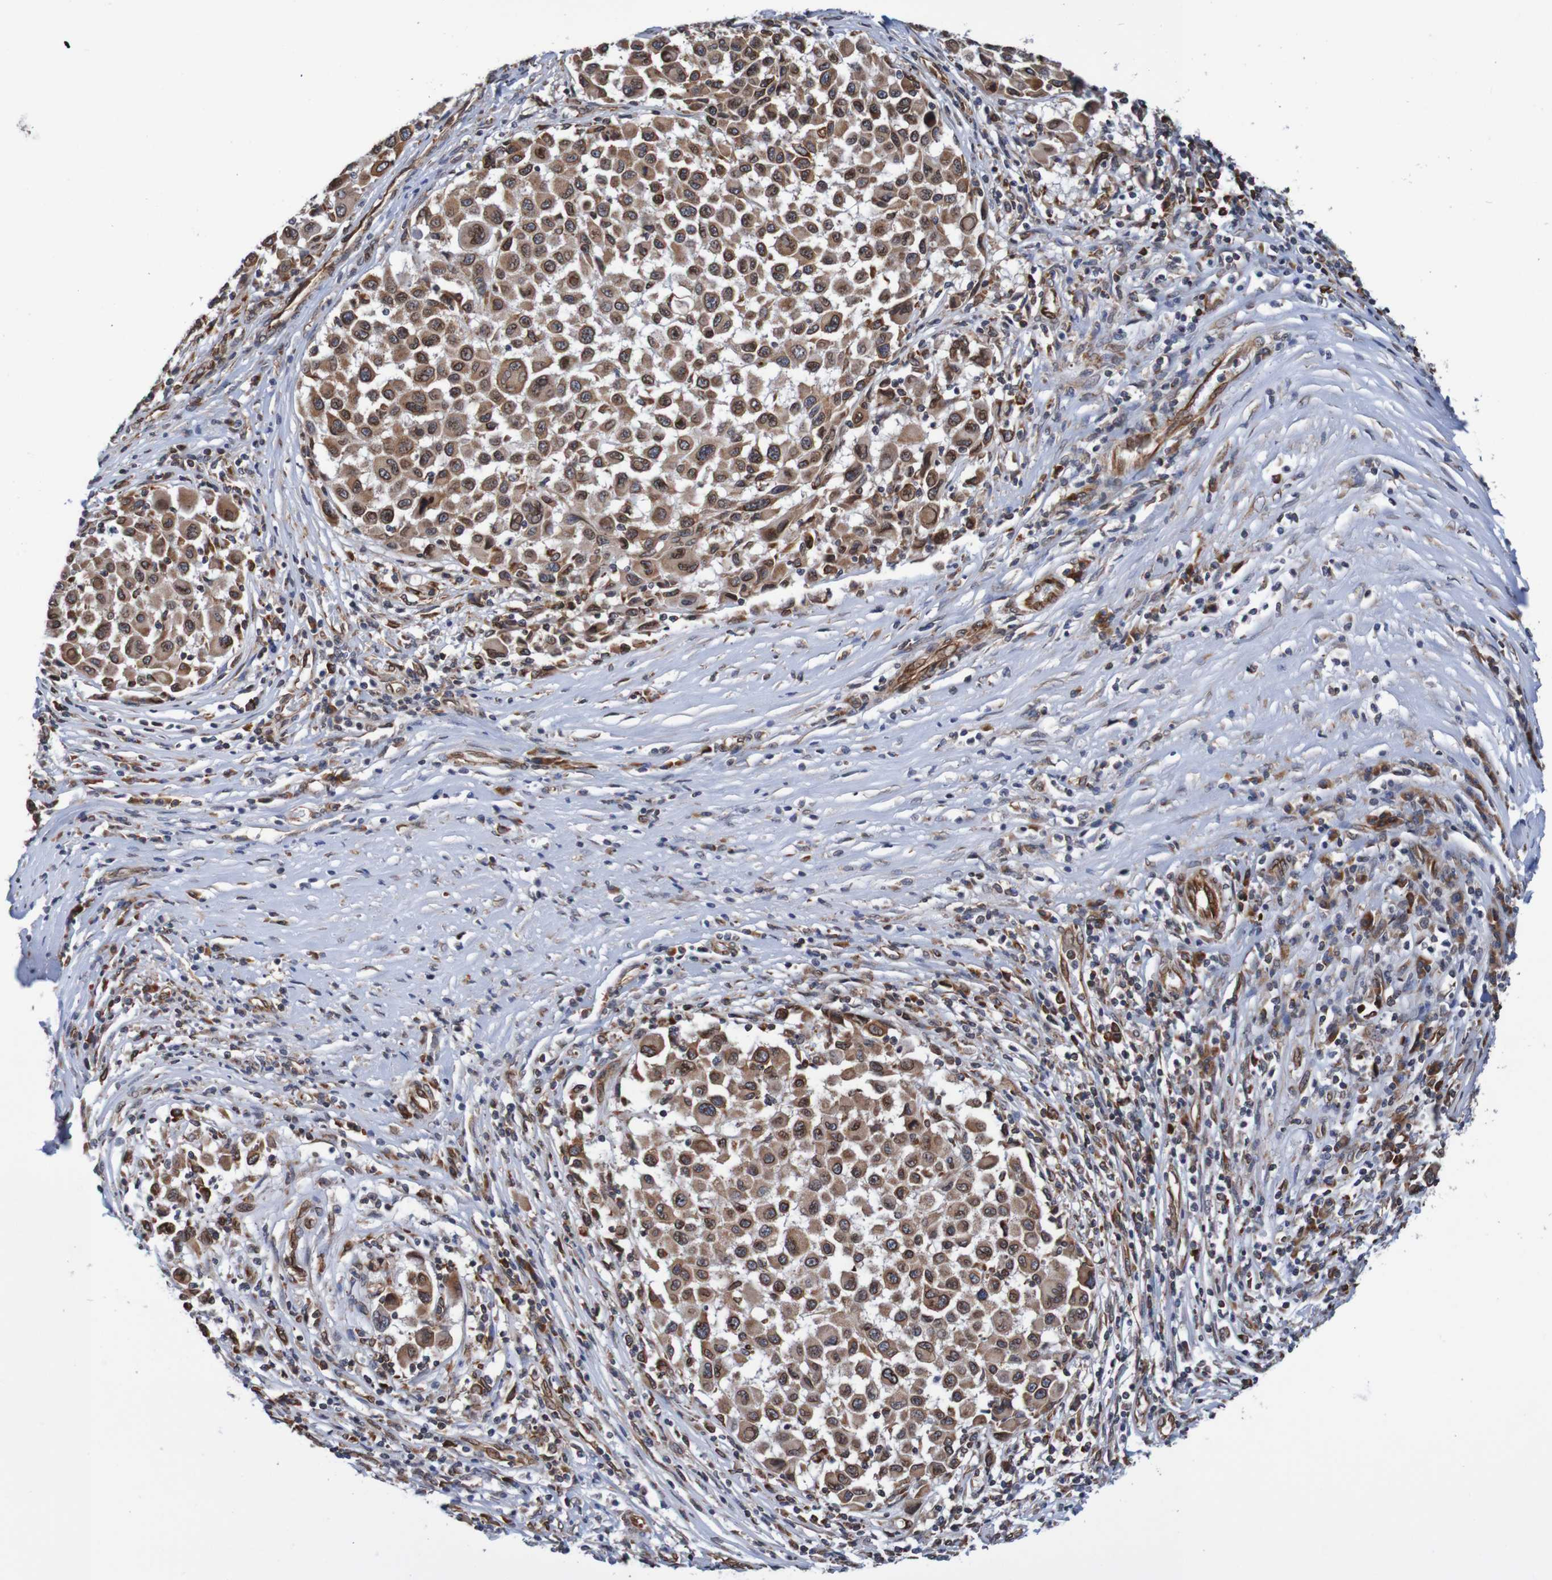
{"staining": {"intensity": "moderate", "quantity": ">75%", "location": "cytoplasmic/membranous,nuclear"}, "tissue": "melanoma", "cell_type": "Tumor cells", "image_type": "cancer", "snomed": [{"axis": "morphology", "description": "Malignant melanoma, Metastatic site"}, {"axis": "topography", "description": "Lymph node"}], "caption": "There is medium levels of moderate cytoplasmic/membranous and nuclear expression in tumor cells of melanoma, as demonstrated by immunohistochemical staining (brown color).", "gene": "TMEM109", "patient": {"sex": "male", "age": 61}}